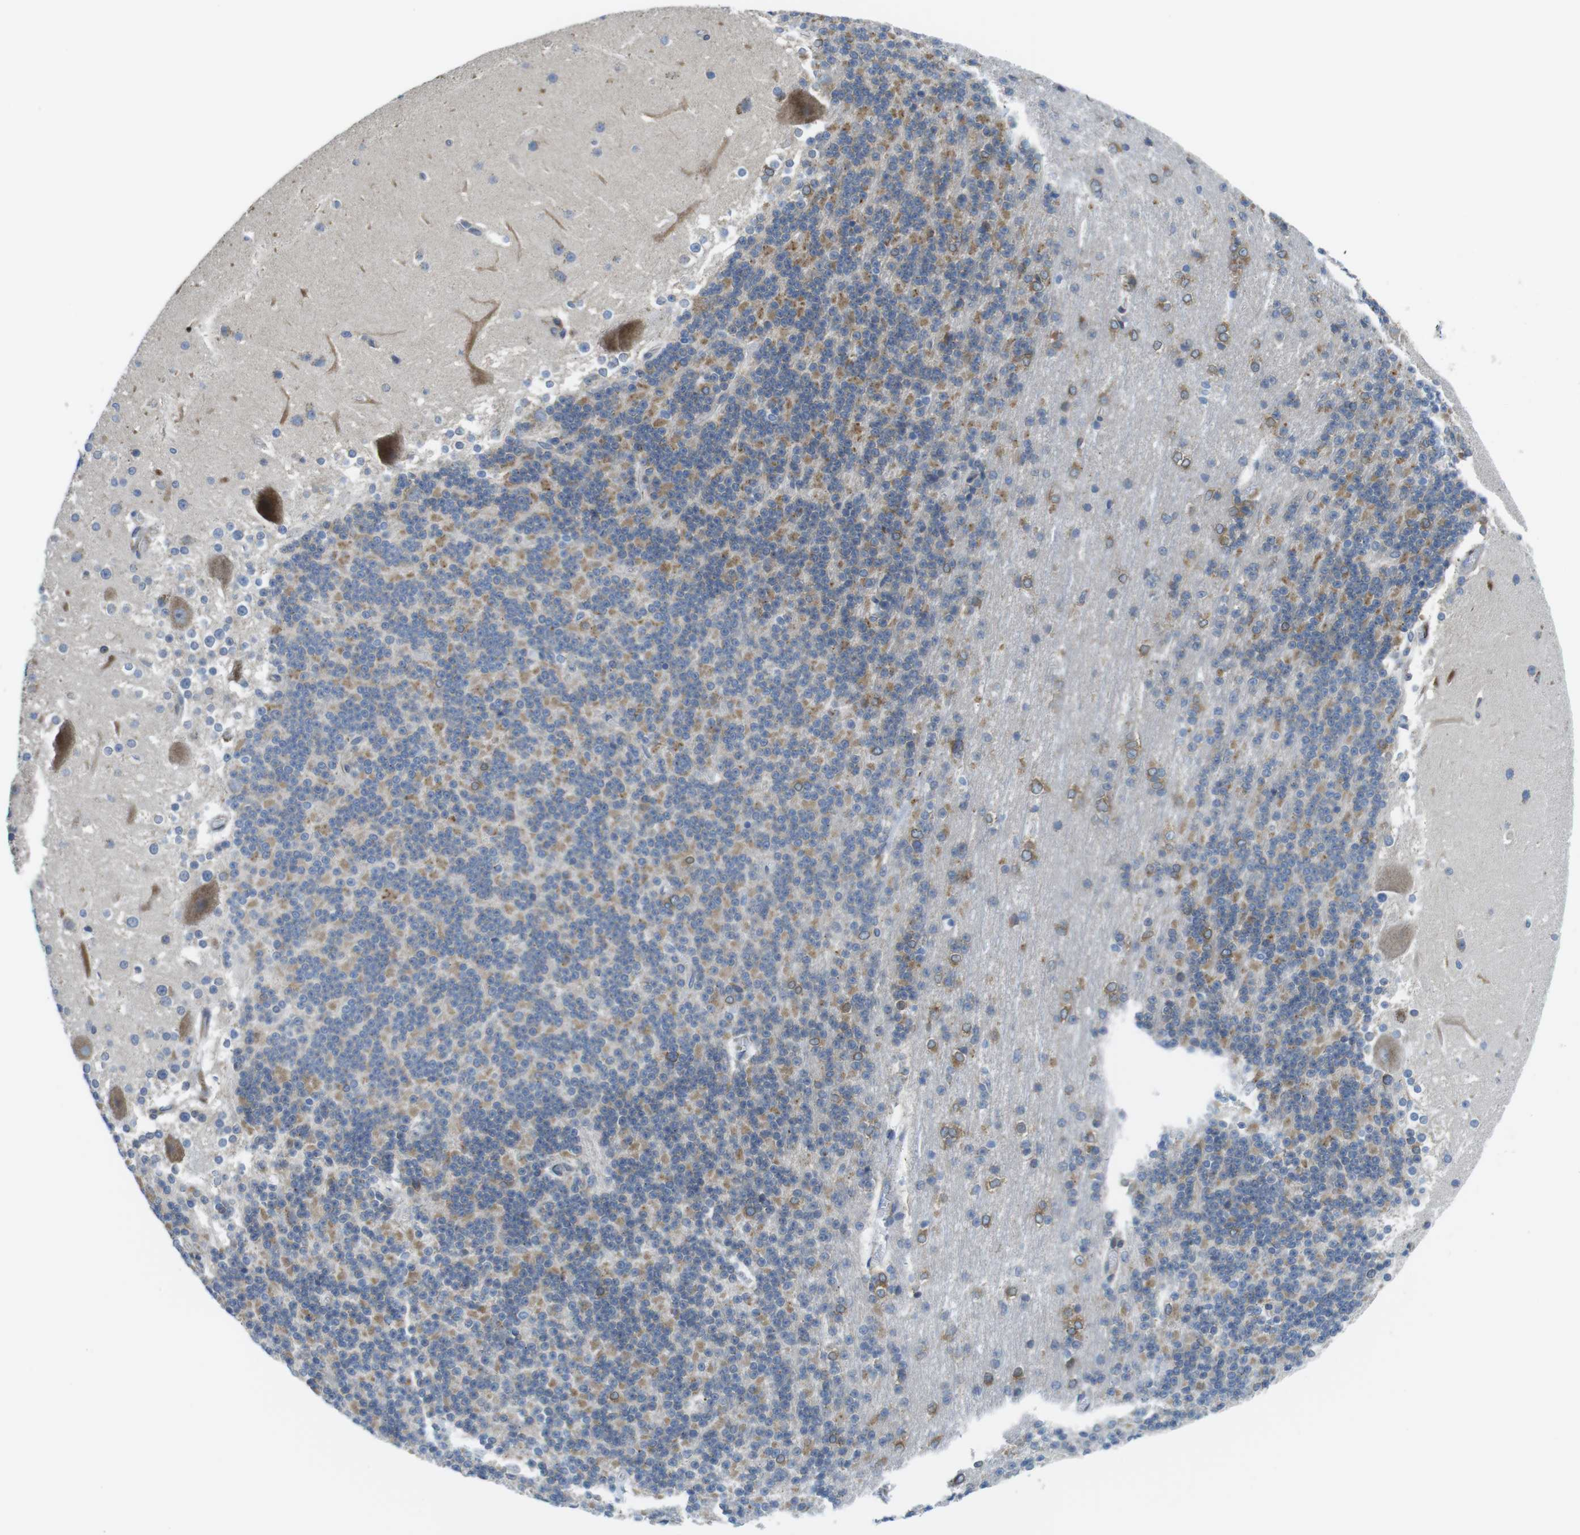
{"staining": {"intensity": "moderate", "quantity": "25%-75%", "location": "cytoplasmic/membranous"}, "tissue": "cerebellum", "cell_type": "Cells in granular layer", "image_type": "normal", "snomed": [{"axis": "morphology", "description": "Normal tissue, NOS"}, {"axis": "topography", "description": "Cerebellum"}], "caption": "The immunohistochemical stain highlights moderate cytoplasmic/membranous staining in cells in granular layer of unremarkable cerebellum.", "gene": "KCNE3", "patient": {"sex": "female", "age": 19}}